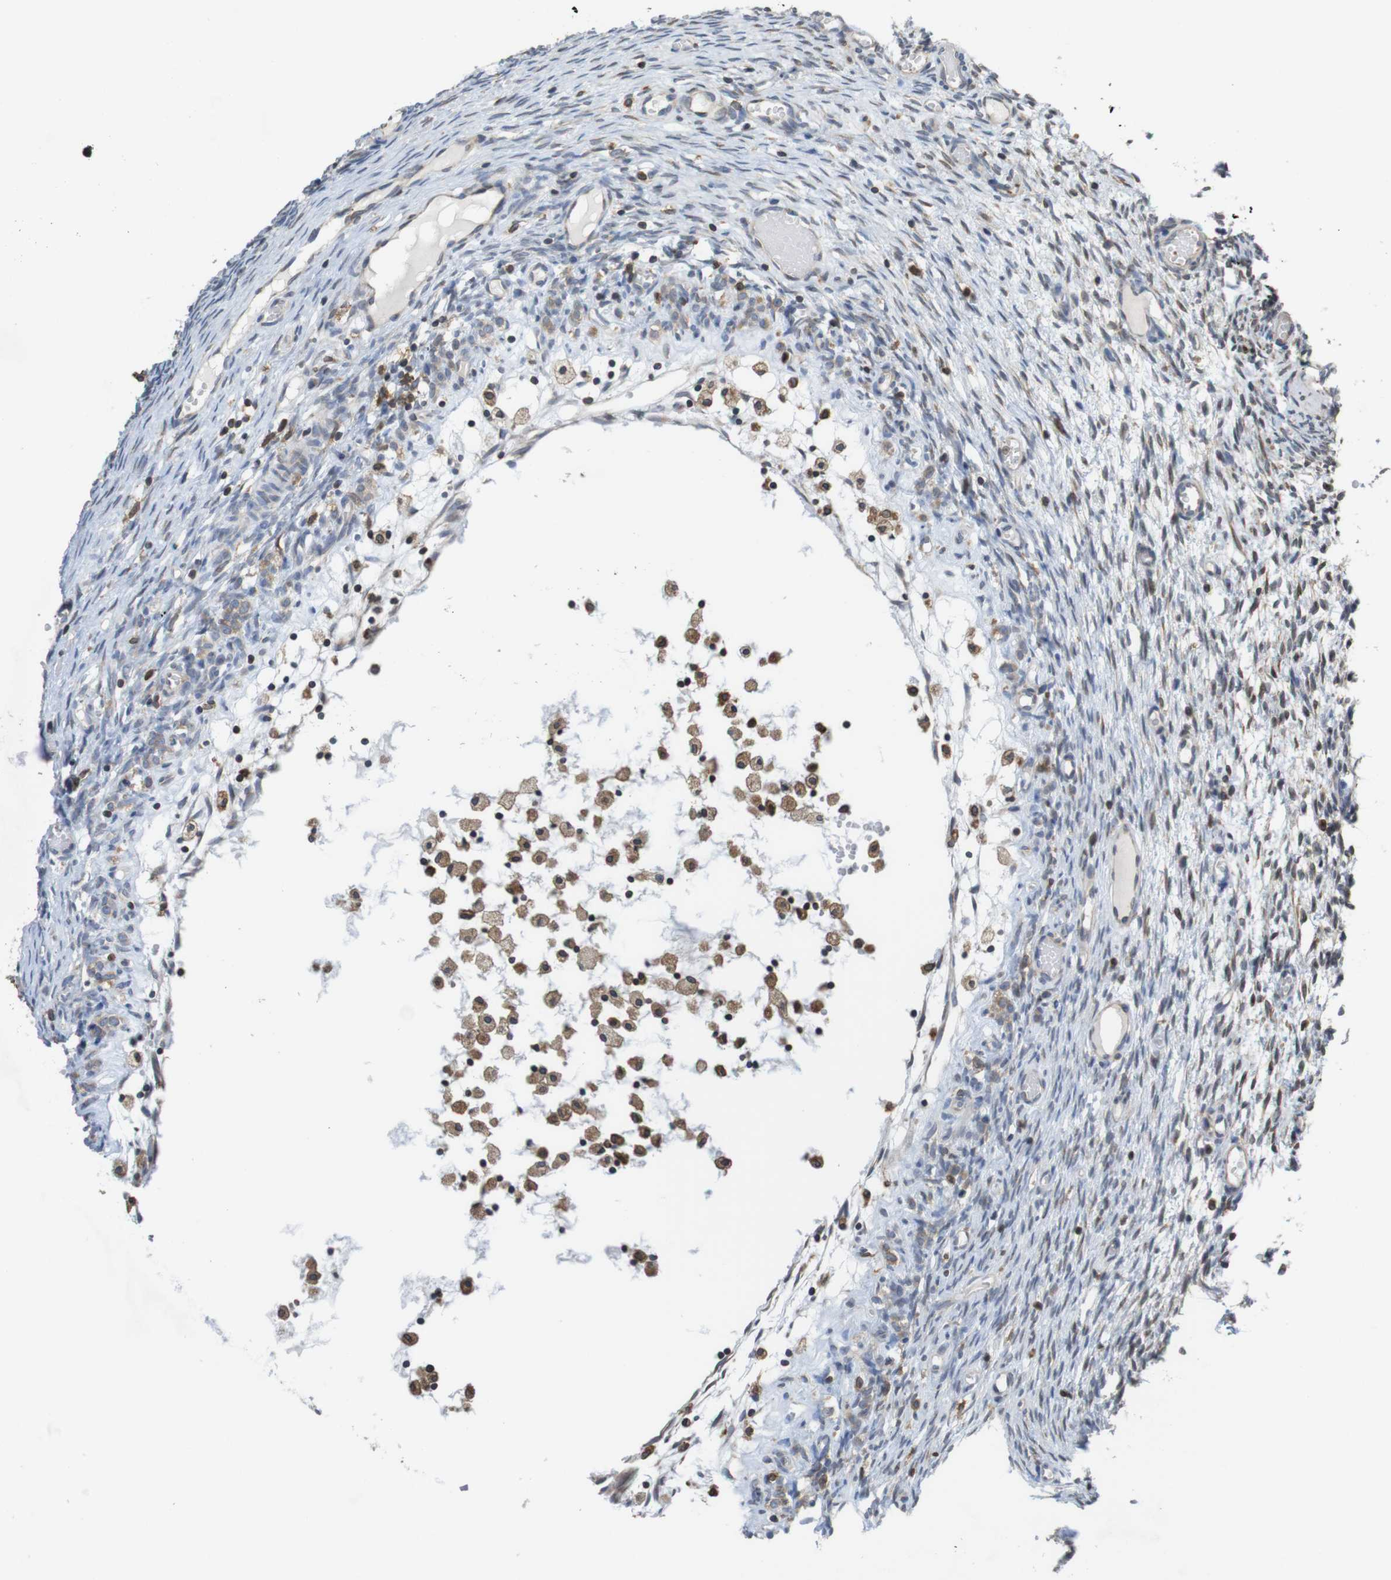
{"staining": {"intensity": "moderate", "quantity": "<25%", "location": "cytoplasmic/membranous"}, "tissue": "ovary", "cell_type": "Ovarian stroma cells", "image_type": "normal", "snomed": [{"axis": "morphology", "description": "Normal tissue, NOS"}, {"axis": "topography", "description": "Ovary"}], "caption": "This image exhibits immunohistochemistry staining of normal ovary, with low moderate cytoplasmic/membranous staining in about <25% of ovarian stroma cells.", "gene": "ARL6IP5", "patient": {"sex": "female", "age": 35}}